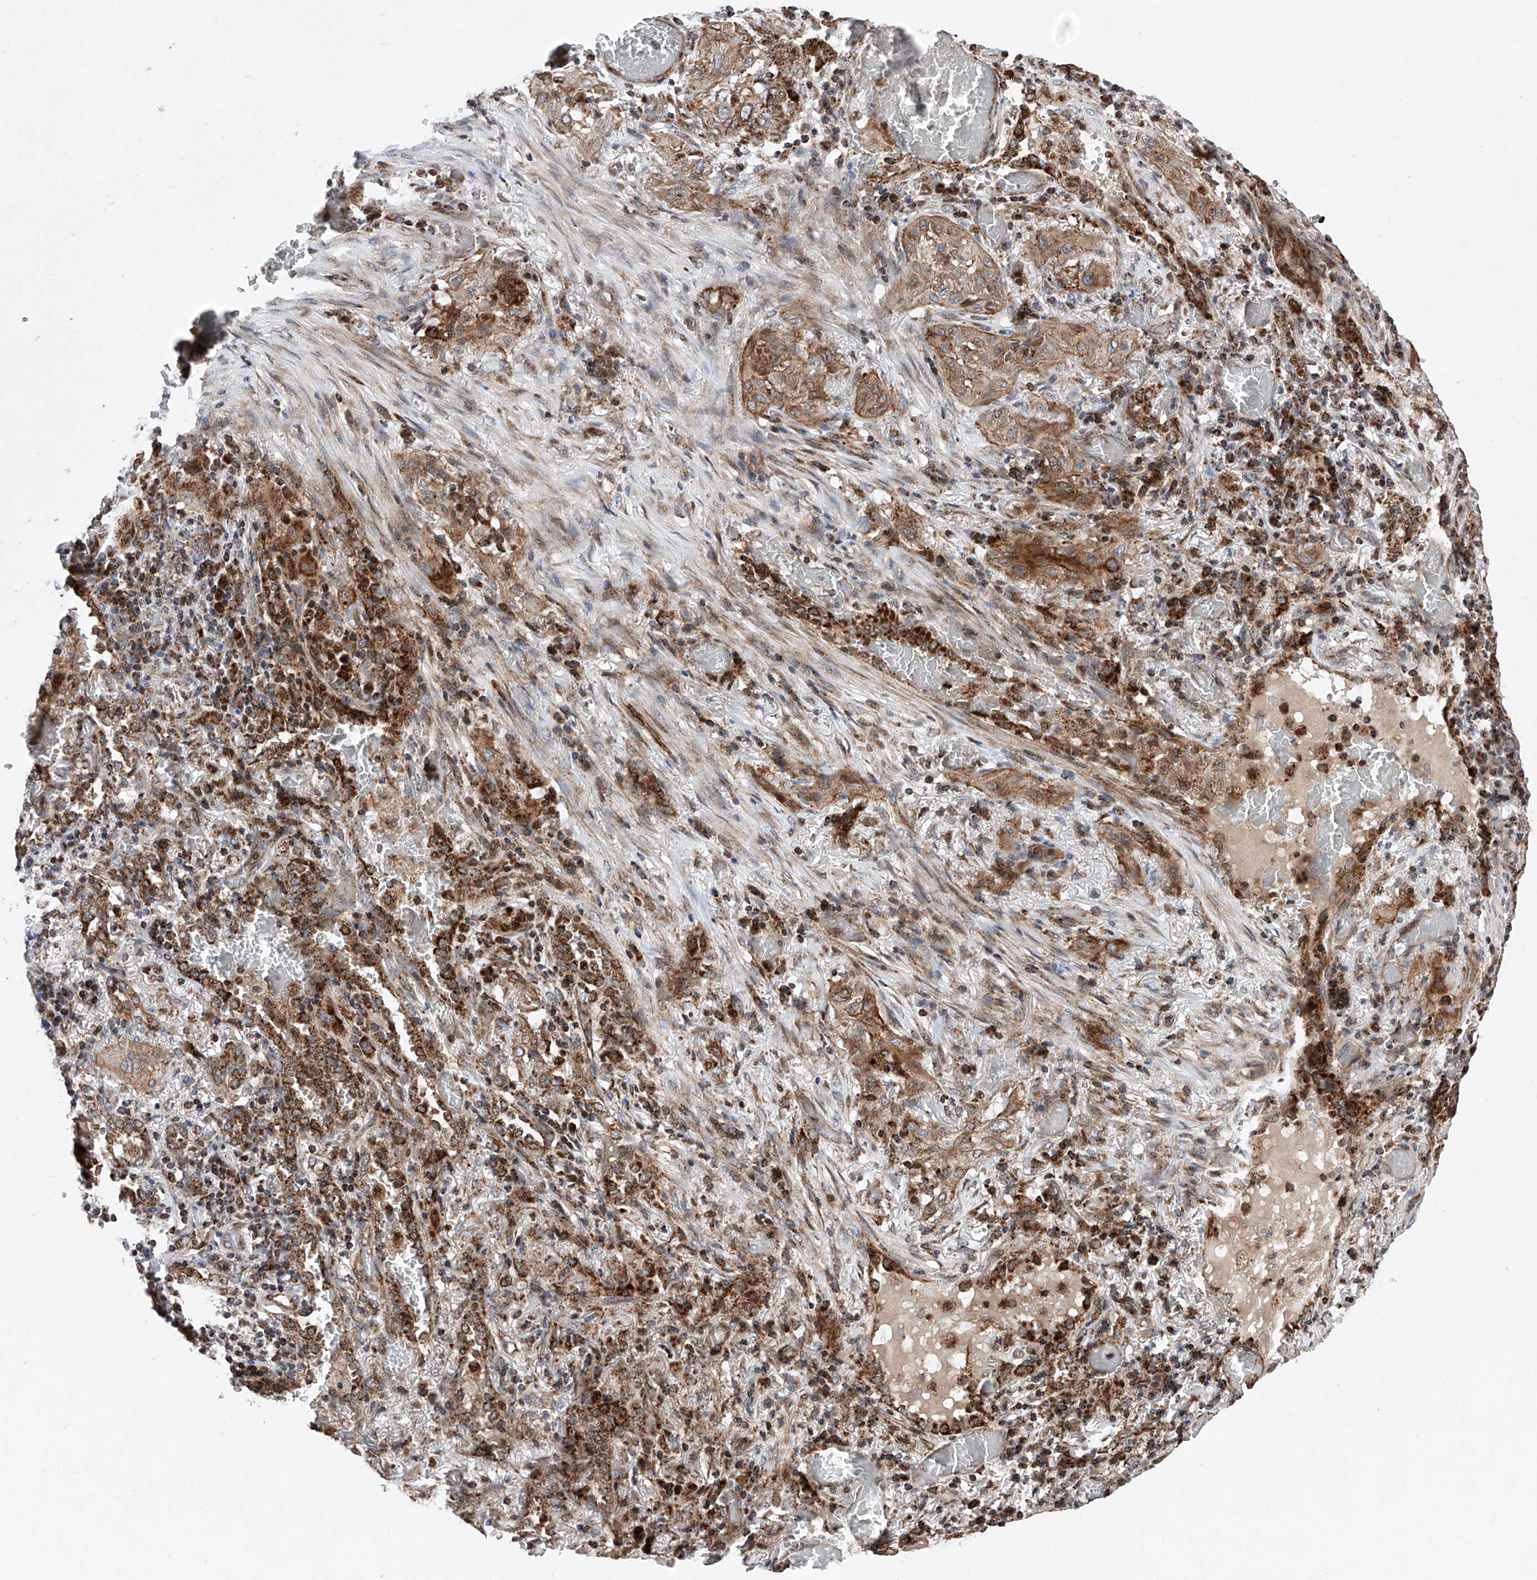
{"staining": {"intensity": "moderate", "quantity": ">75%", "location": "cytoplasmic/membranous"}, "tissue": "lung cancer", "cell_type": "Tumor cells", "image_type": "cancer", "snomed": [{"axis": "morphology", "description": "Squamous cell carcinoma, NOS"}, {"axis": "topography", "description": "Lung"}], "caption": "A brown stain labels moderate cytoplasmic/membranous positivity of a protein in squamous cell carcinoma (lung) tumor cells. The protein is stained brown, and the nuclei are stained in blue (DAB IHC with brightfield microscopy, high magnification).", "gene": "SEMA6A", "patient": {"sex": "female", "age": 47}}